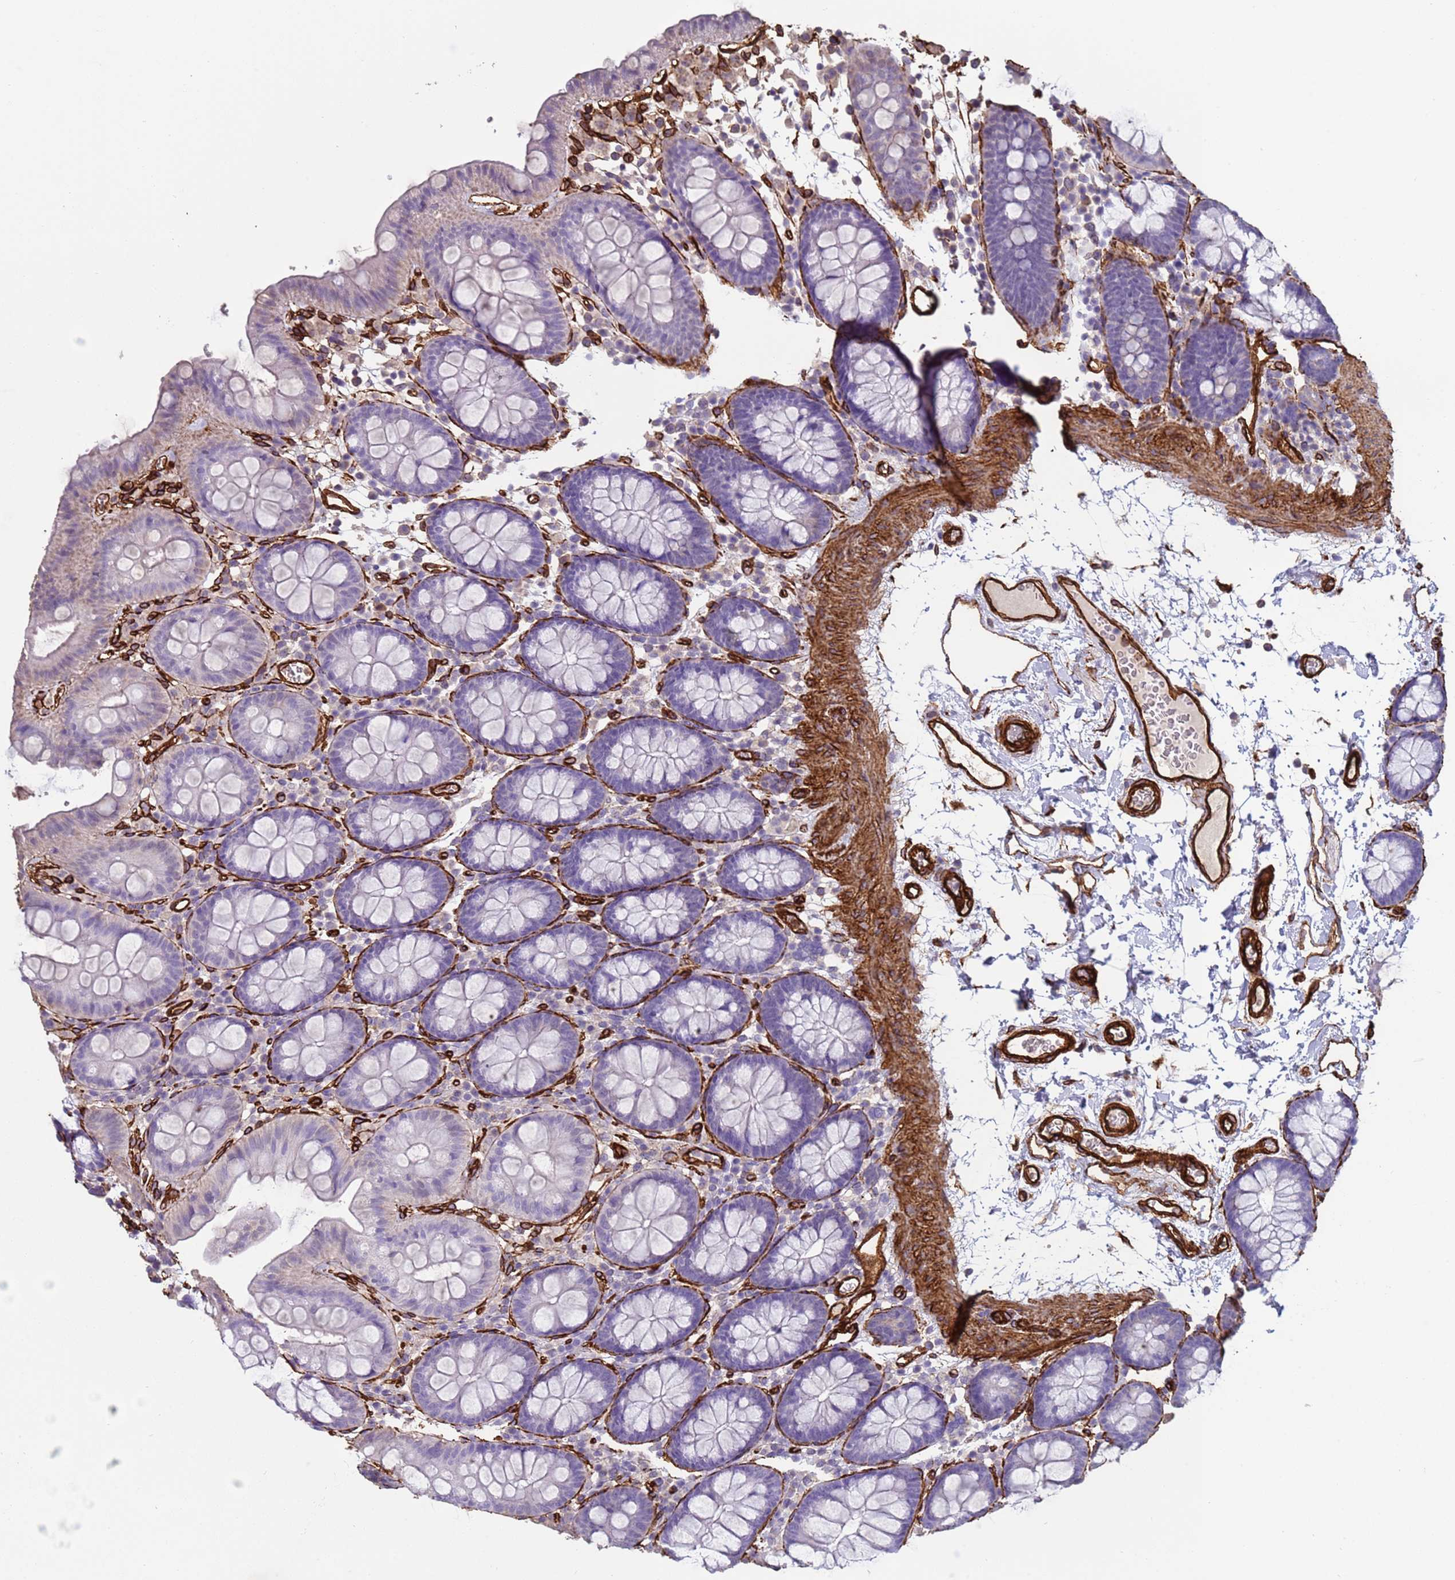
{"staining": {"intensity": "strong", "quantity": ">75%", "location": "cytoplasmic/membranous"}, "tissue": "colon", "cell_type": "Endothelial cells", "image_type": "normal", "snomed": [{"axis": "morphology", "description": "Normal tissue, NOS"}, {"axis": "topography", "description": "Colon"}], "caption": "Protein expression analysis of unremarkable colon displays strong cytoplasmic/membranous staining in approximately >75% of endothelial cells.", "gene": "GASK1A", "patient": {"sex": "male", "age": 75}}